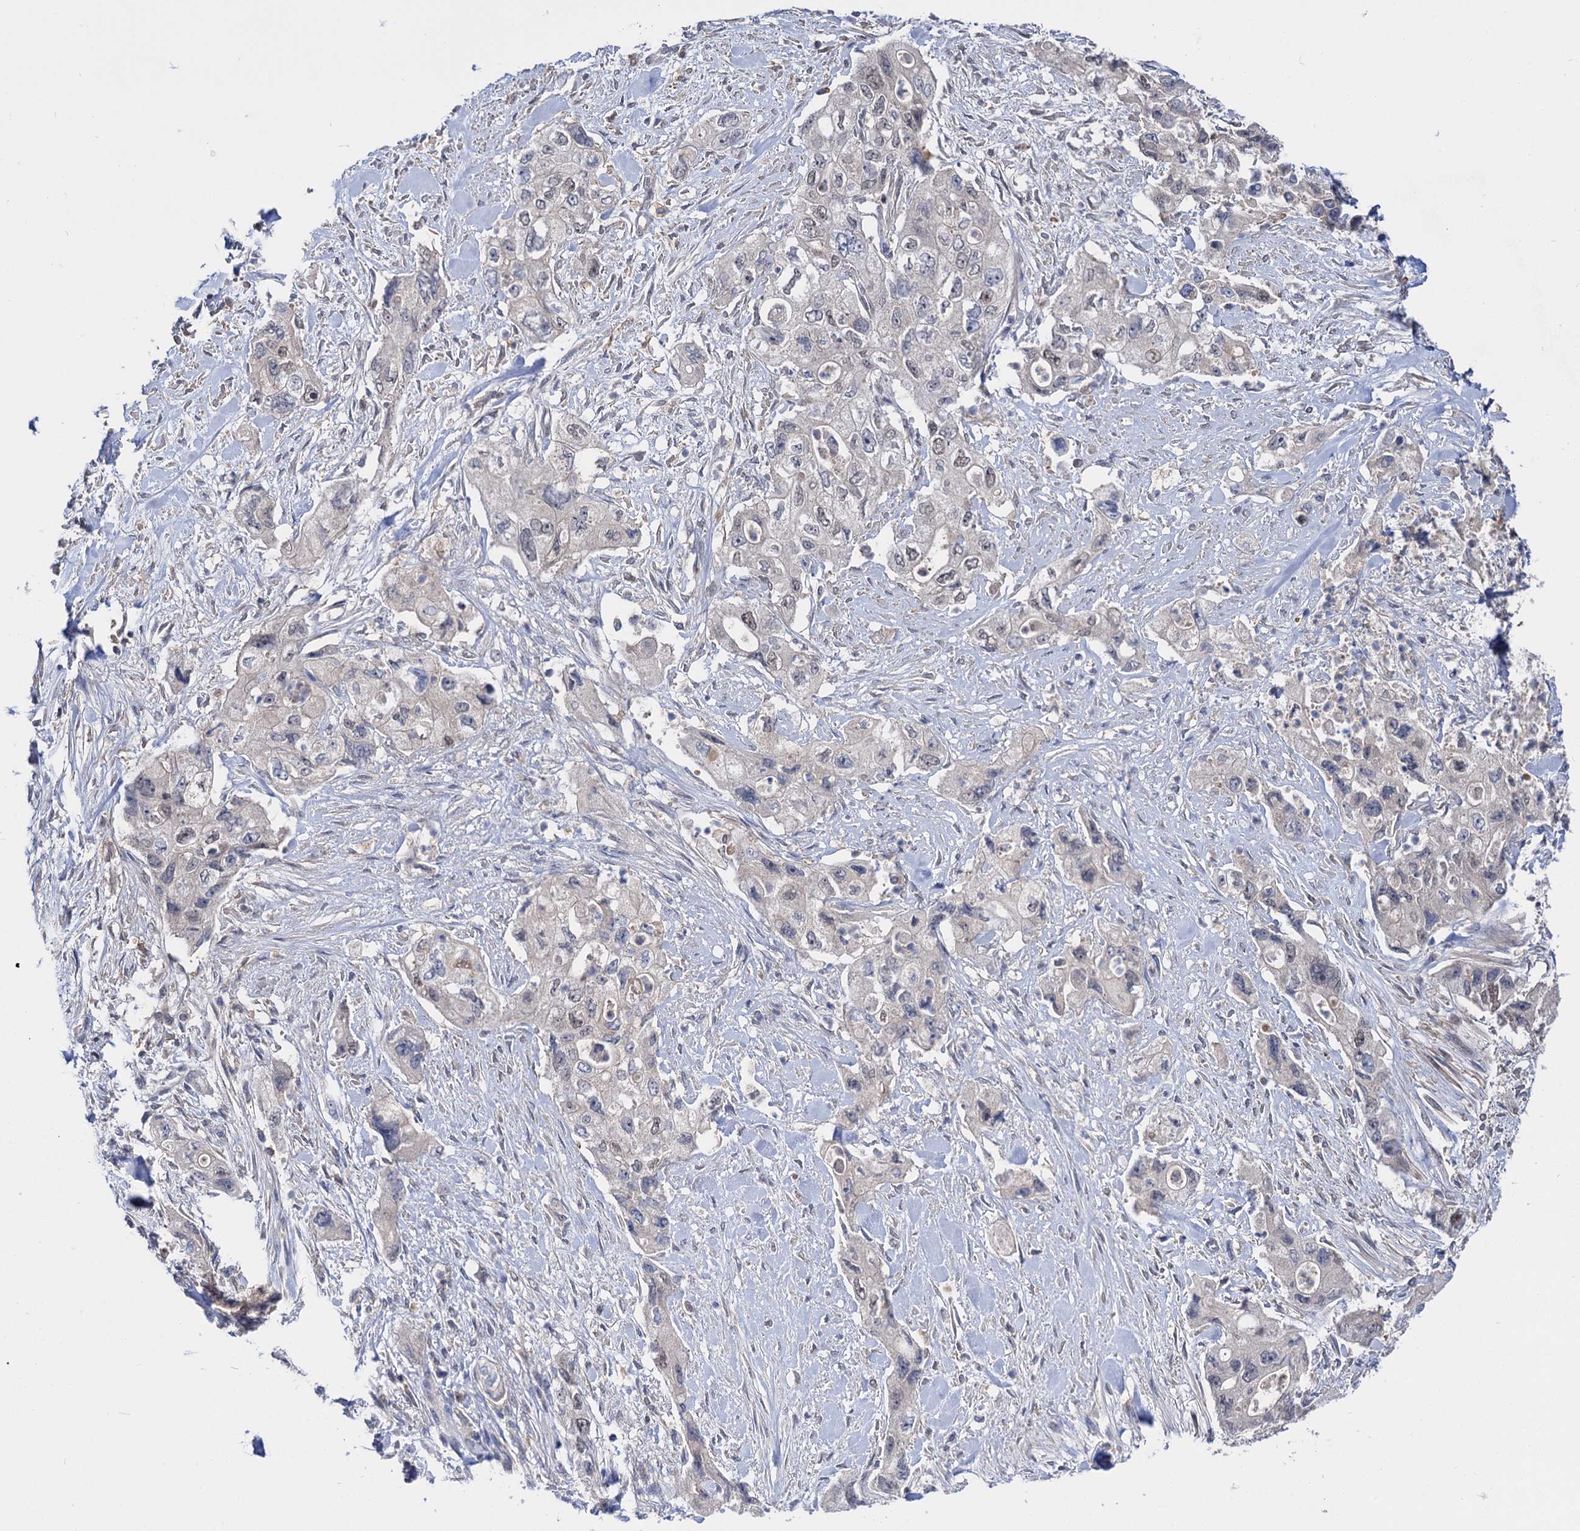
{"staining": {"intensity": "negative", "quantity": "none", "location": "none"}, "tissue": "pancreatic cancer", "cell_type": "Tumor cells", "image_type": "cancer", "snomed": [{"axis": "morphology", "description": "Adenocarcinoma, NOS"}, {"axis": "topography", "description": "Pancreas"}], "caption": "Immunohistochemical staining of human pancreatic cancer (adenocarcinoma) displays no significant expression in tumor cells.", "gene": "NEK10", "patient": {"sex": "female", "age": 73}}